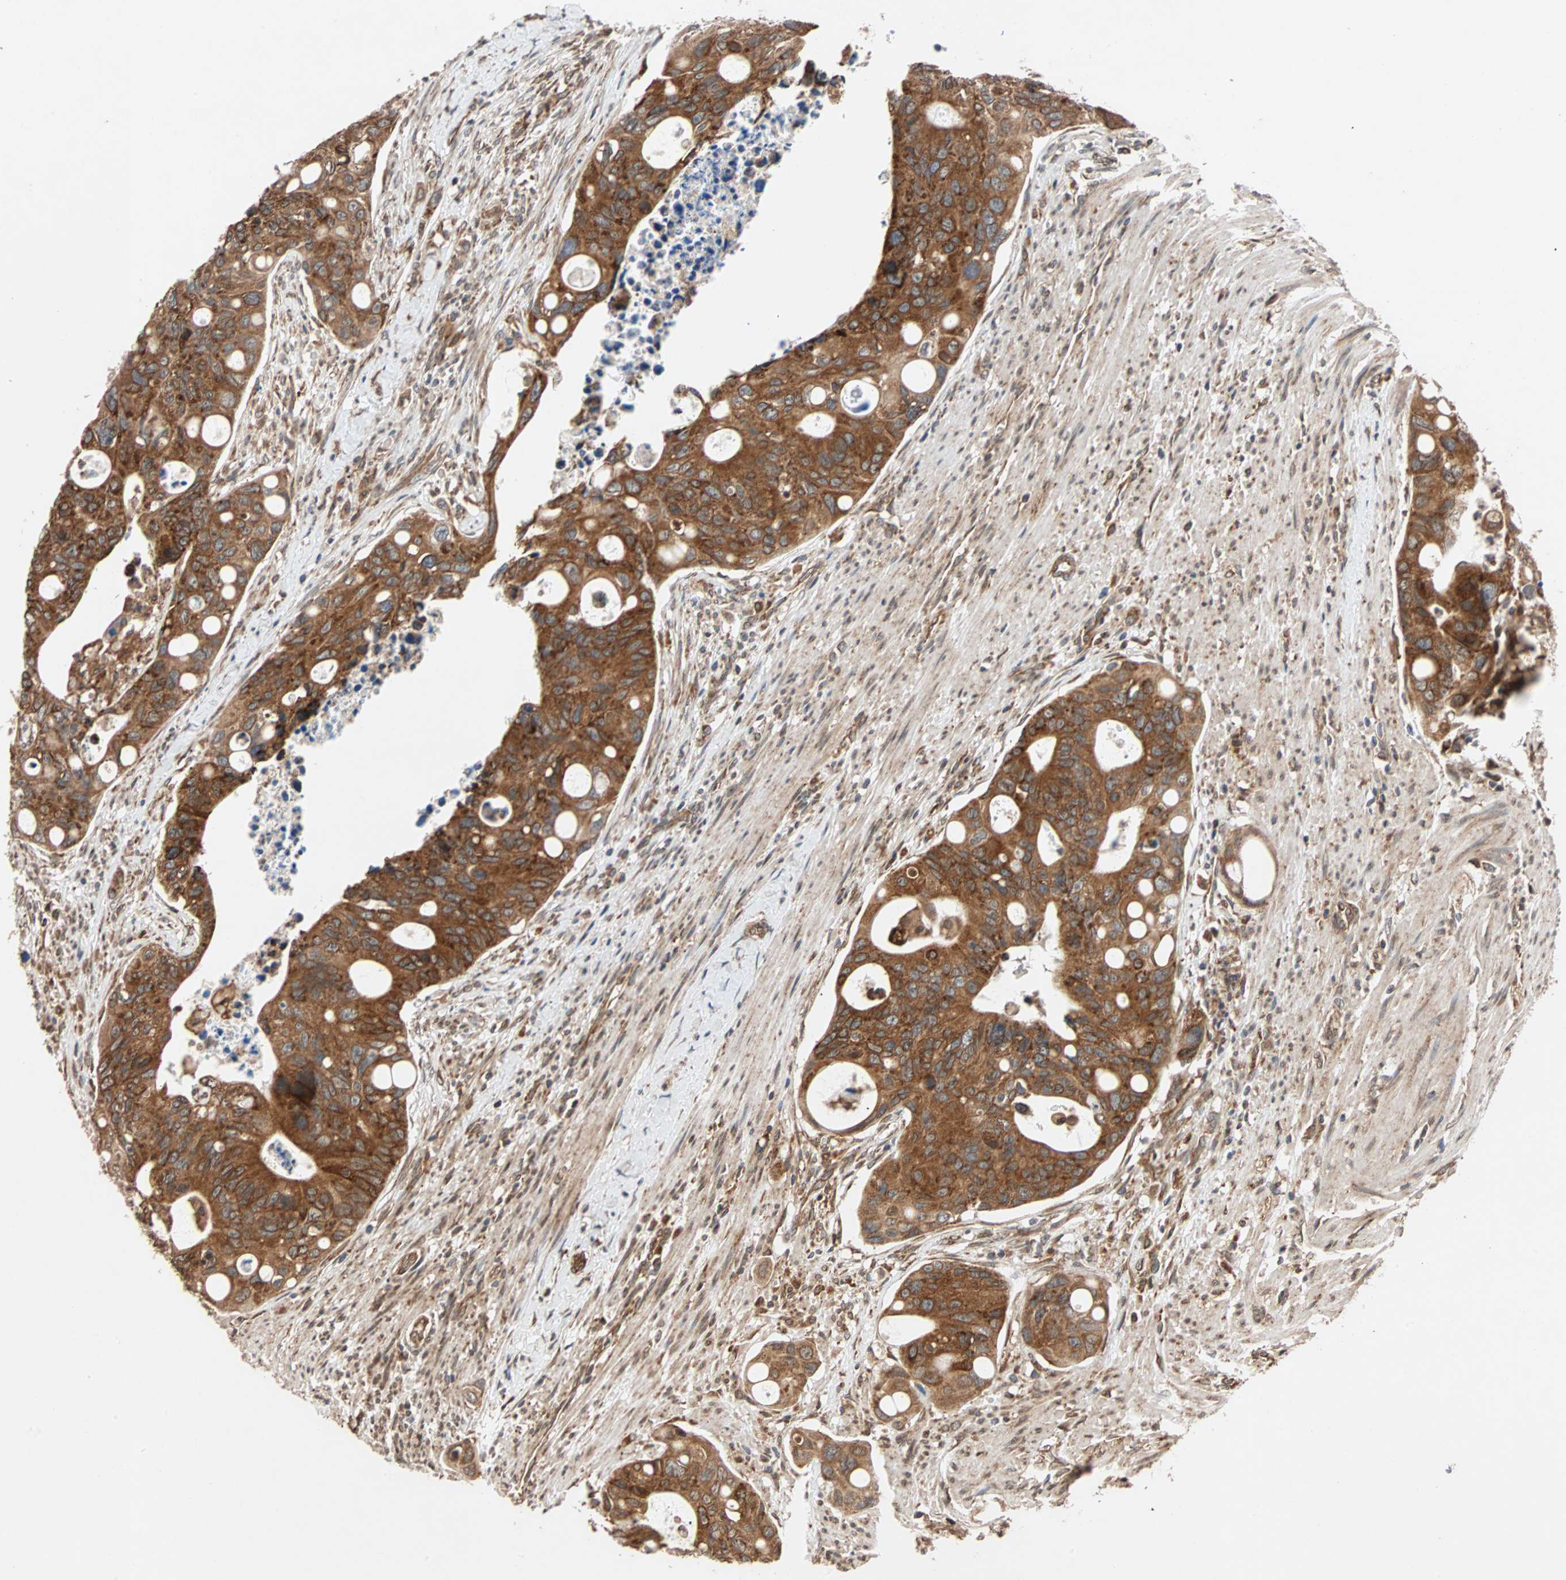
{"staining": {"intensity": "strong", "quantity": ">75%", "location": "cytoplasmic/membranous"}, "tissue": "colorectal cancer", "cell_type": "Tumor cells", "image_type": "cancer", "snomed": [{"axis": "morphology", "description": "Adenocarcinoma, NOS"}, {"axis": "topography", "description": "Colon"}], "caption": "Human colorectal adenocarcinoma stained for a protein (brown) exhibits strong cytoplasmic/membranous positive positivity in about >75% of tumor cells.", "gene": "AUP1", "patient": {"sex": "female", "age": 57}}